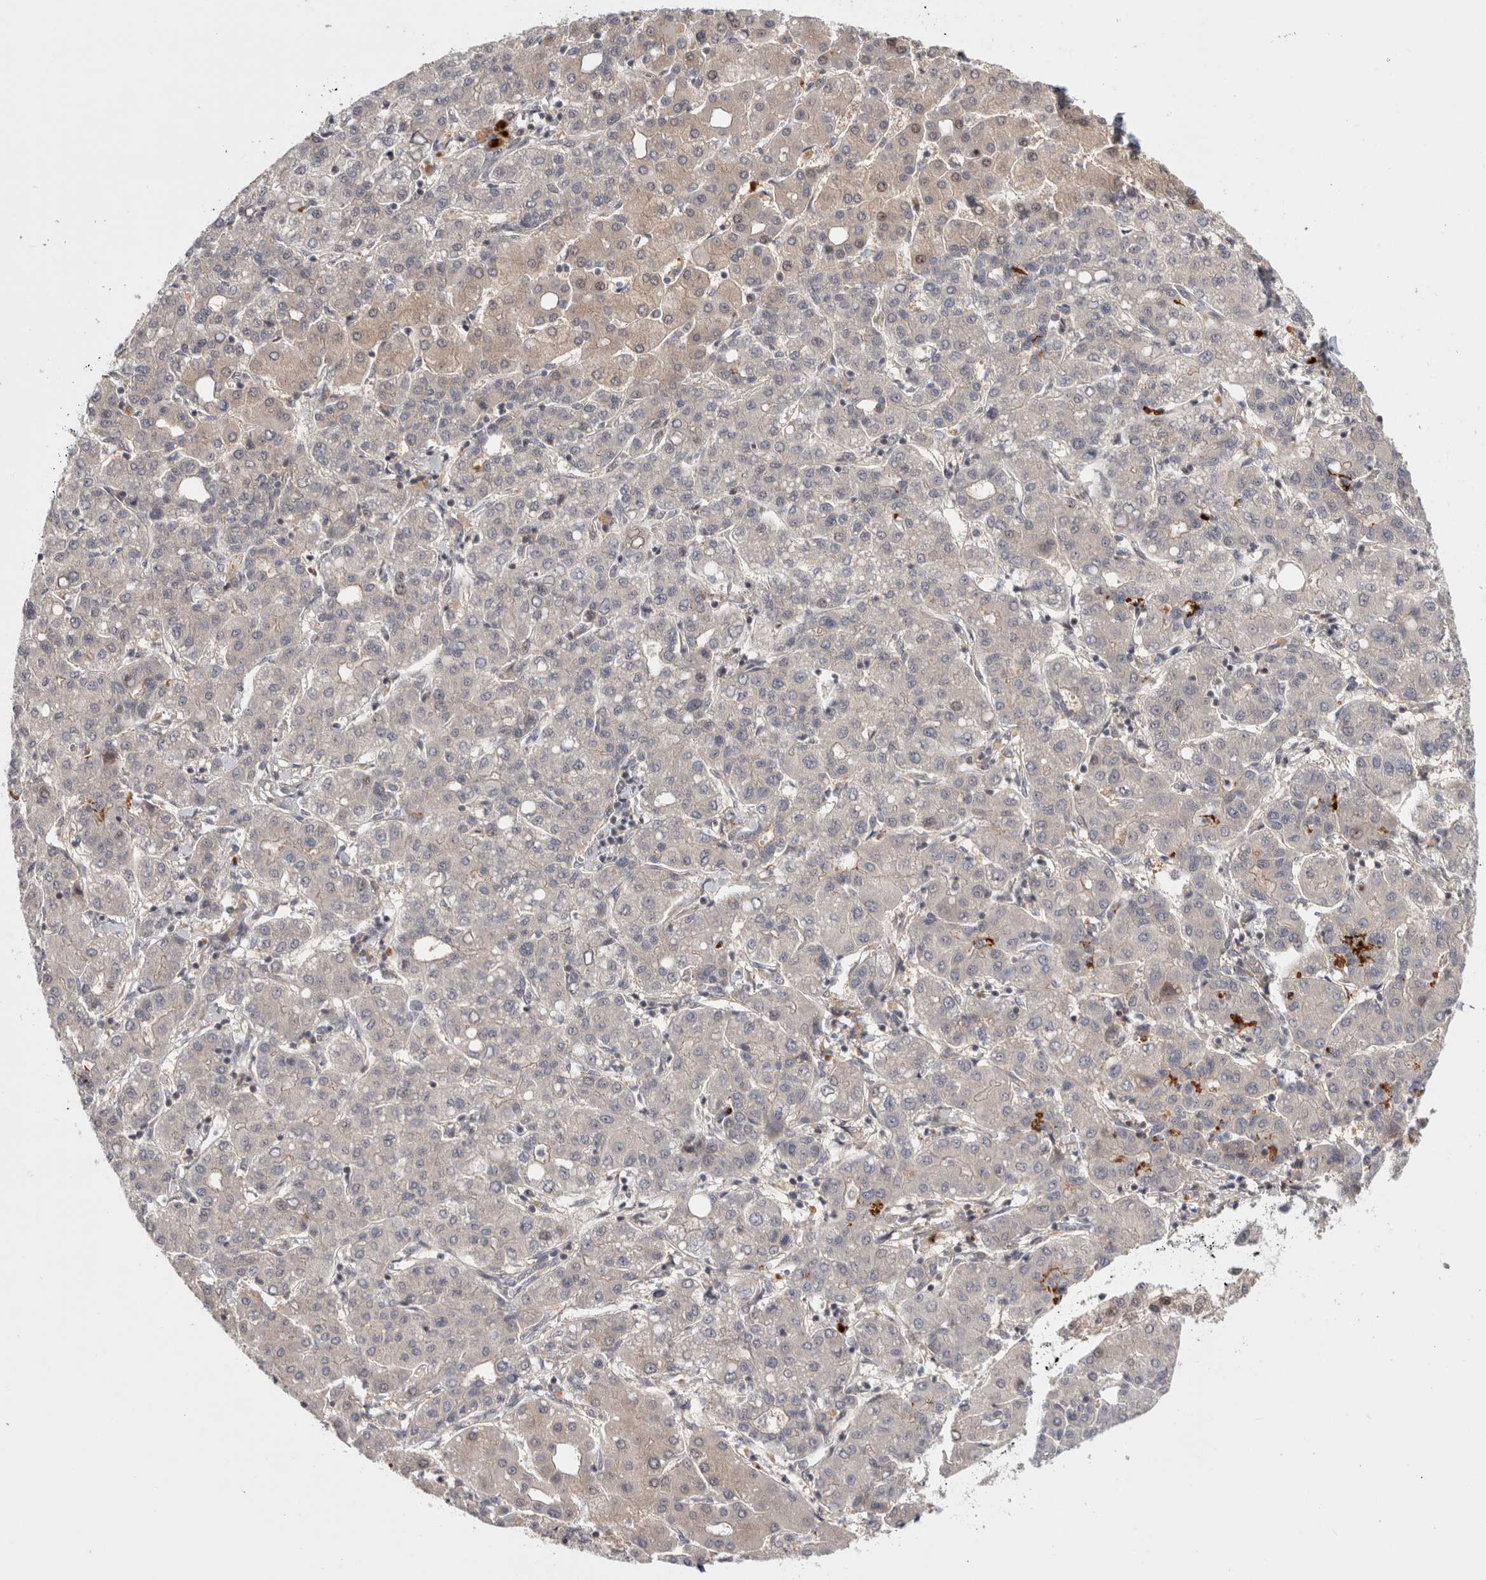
{"staining": {"intensity": "weak", "quantity": "<25%", "location": "cytoplasmic/membranous"}, "tissue": "liver cancer", "cell_type": "Tumor cells", "image_type": "cancer", "snomed": [{"axis": "morphology", "description": "Carcinoma, Hepatocellular, NOS"}, {"axis": "topography", "description": "Liver"}], "caption": "Immunohistochemical staining of human hepatocellular carcinoma (liver) shows no significant expression in tumor cells. (DAB (3,3'-diaminobenzidine) immunohistochemistry (IHC), high magnification).", "gene": "ZNF318", "patient": {"sex": "male", "age": 65}}